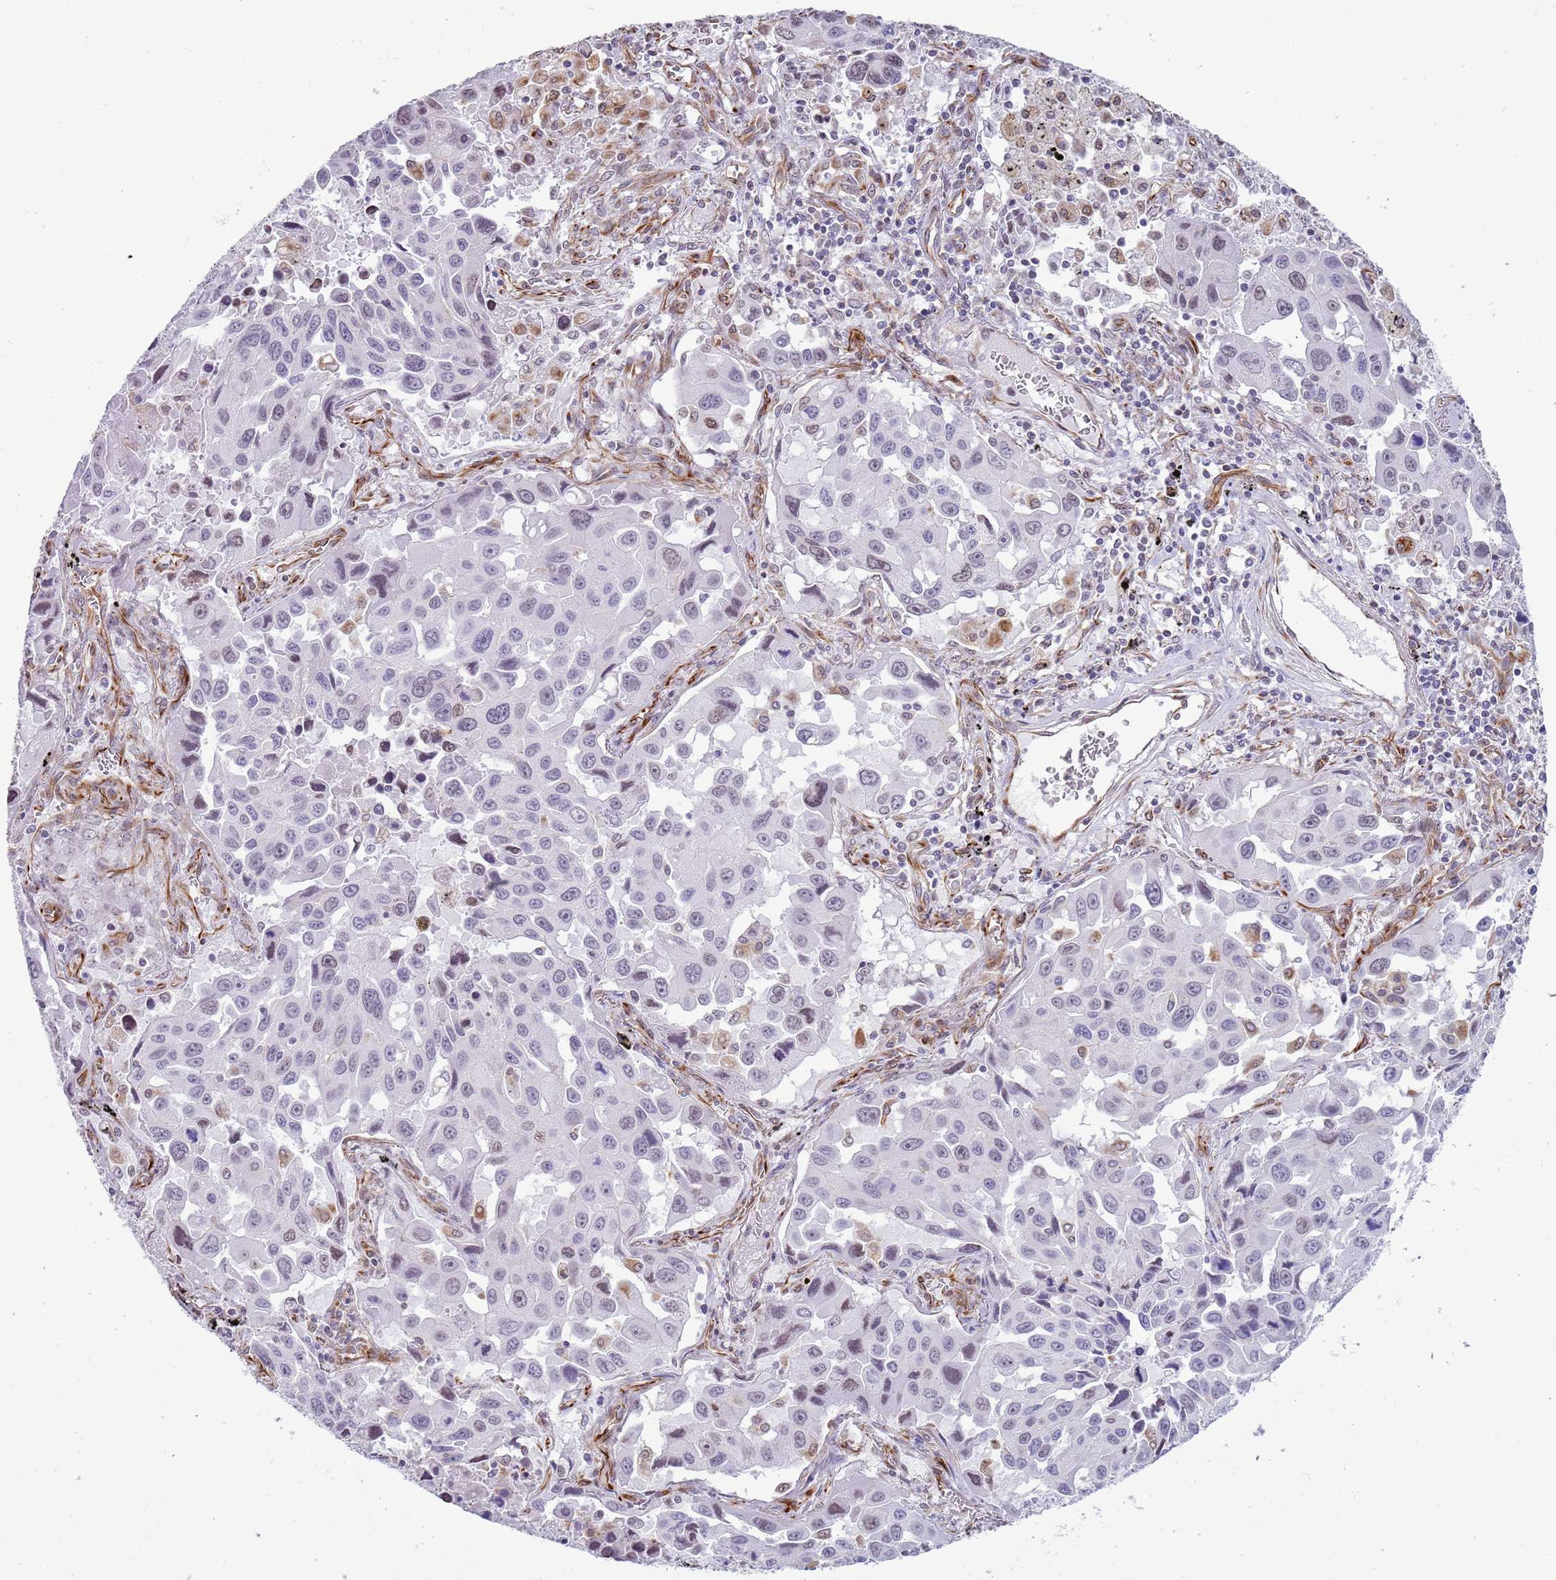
{"staining": {"intensity": "negative", "quantity": "none", "location": "none"}, "tissue": "lung cancer", "cell_type": "Tumor cells", "image_type": "cancer", "snomed": [{"axis": "morphology", "description": "Adenocarcinoma, NOS"}, {"axis": "topography", "description": "Lung"}], "caption": "IHC of human adenocarcinoma (lung) shows no staining in tumor cells. The staining was performed using DAB (3,3'-diaminobenzidine) to visualize the protein expression in brown, while the nuclei were stained in blue with hematoxylin (Magnification: 20x).", "gene": "NBPF3", "patient": {"sex": "male", "age": 66}}